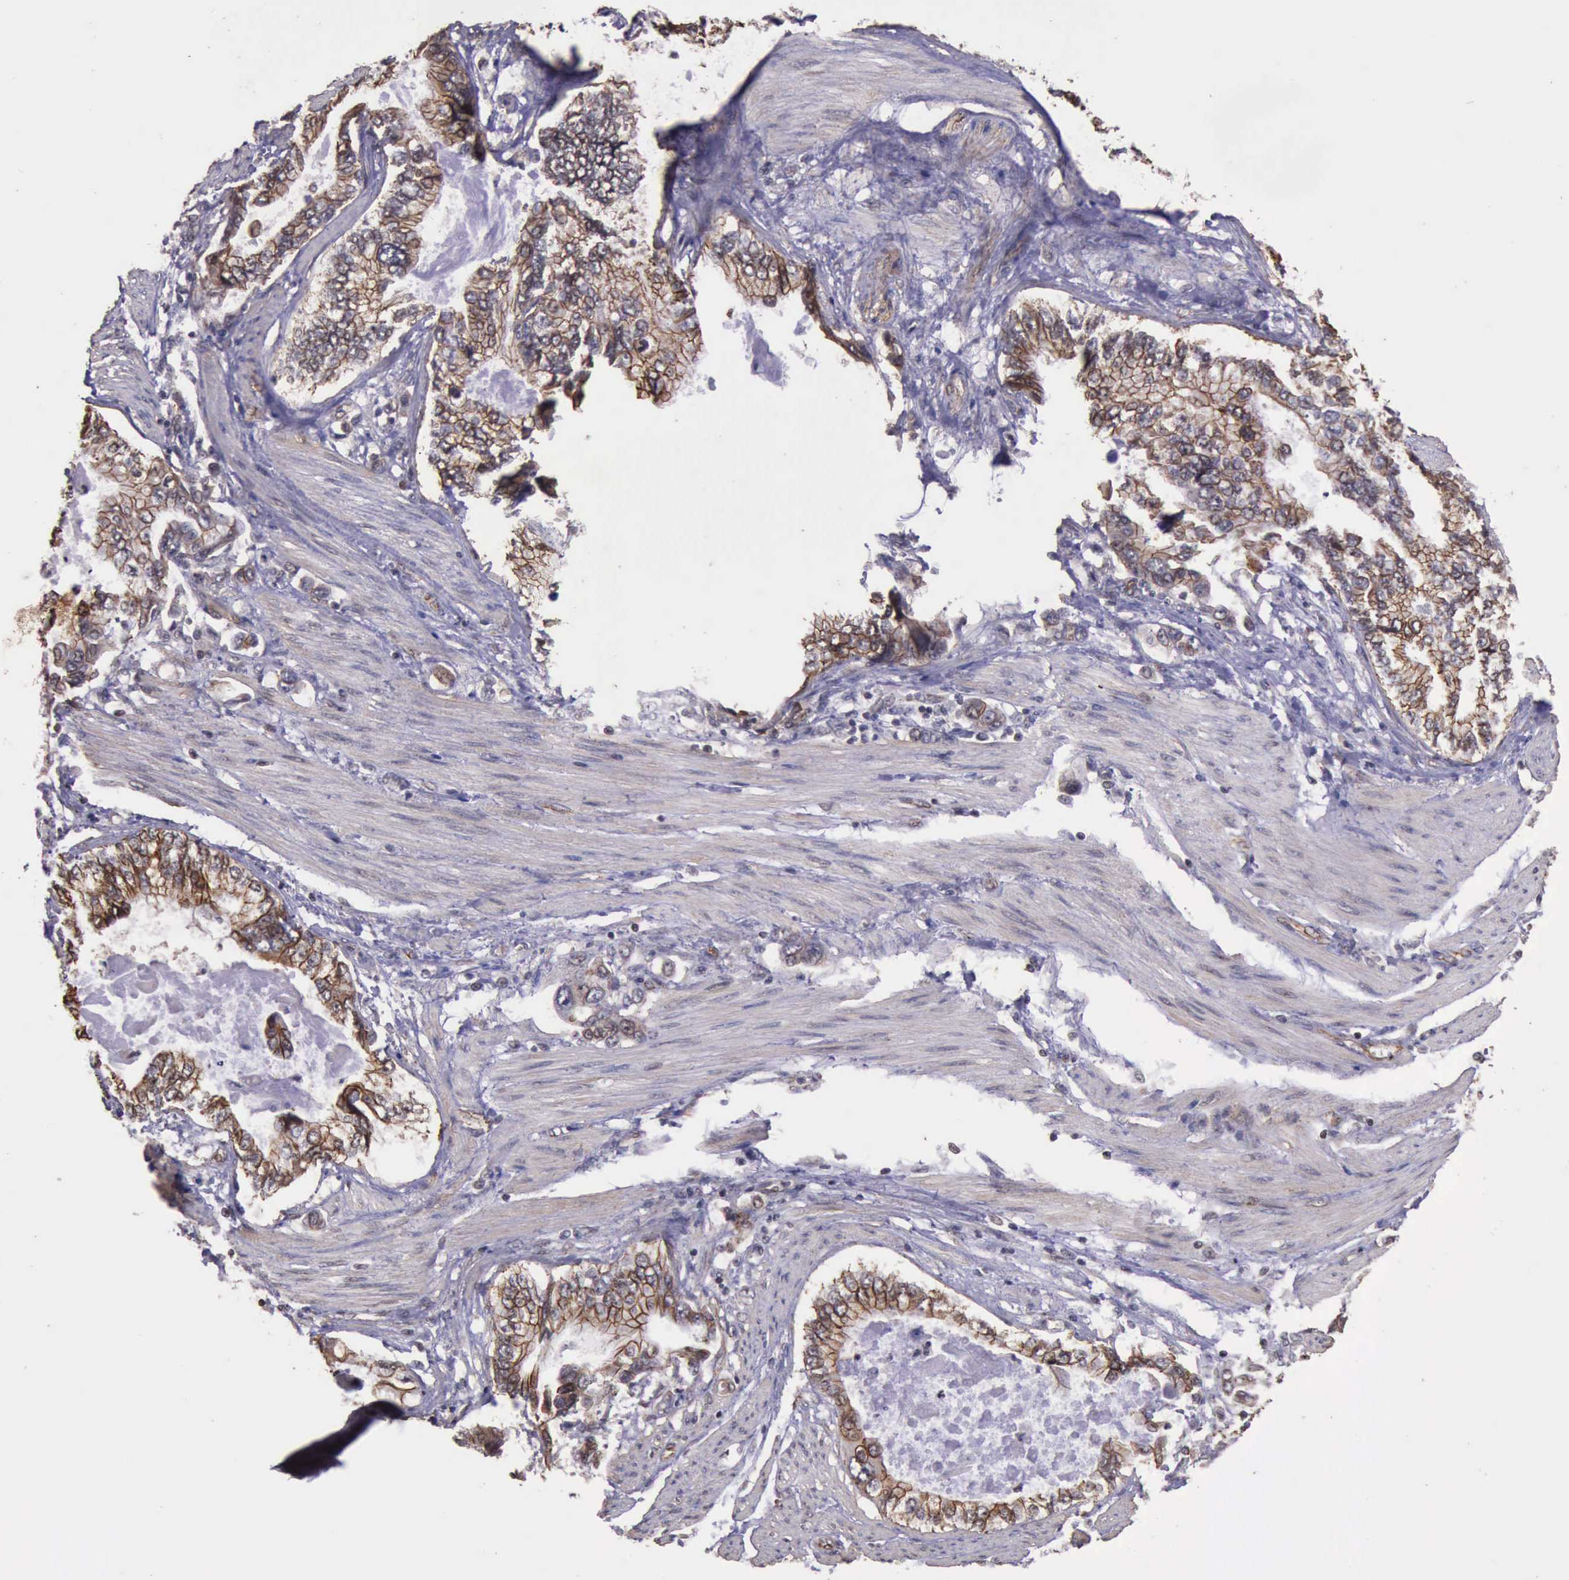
{"staining": {"intensity": "moderate", "quantity": ">75%", "location": "cytoplasmic/membranous"}, "tissue": "stomach cancer", "cell_type": "Tumor cells", "image_type": "cancer", "snomed": [{"axis": "morphology", "description": "Adenocarcinoma, NOS"}, {"axis": "topography", "description": "Pancreas"}, {"axis": "topography", "description": "Stomach, upper"}], "caption": "Immunohistochemistry staining of adenocarcinoma (stomach), which exhibits medium levels of moderate cytoplasmic/membranous staining in approximately >75% of tumor cells indicating moderate cytoplasmic/membranous protein expression. The staining was performed using DAB (brown) for protein detection and nuclei were counterstained in hematoxylin (blue).", "gene": "CTNNB1", "patient": {"sex": "male", "age": 77}}